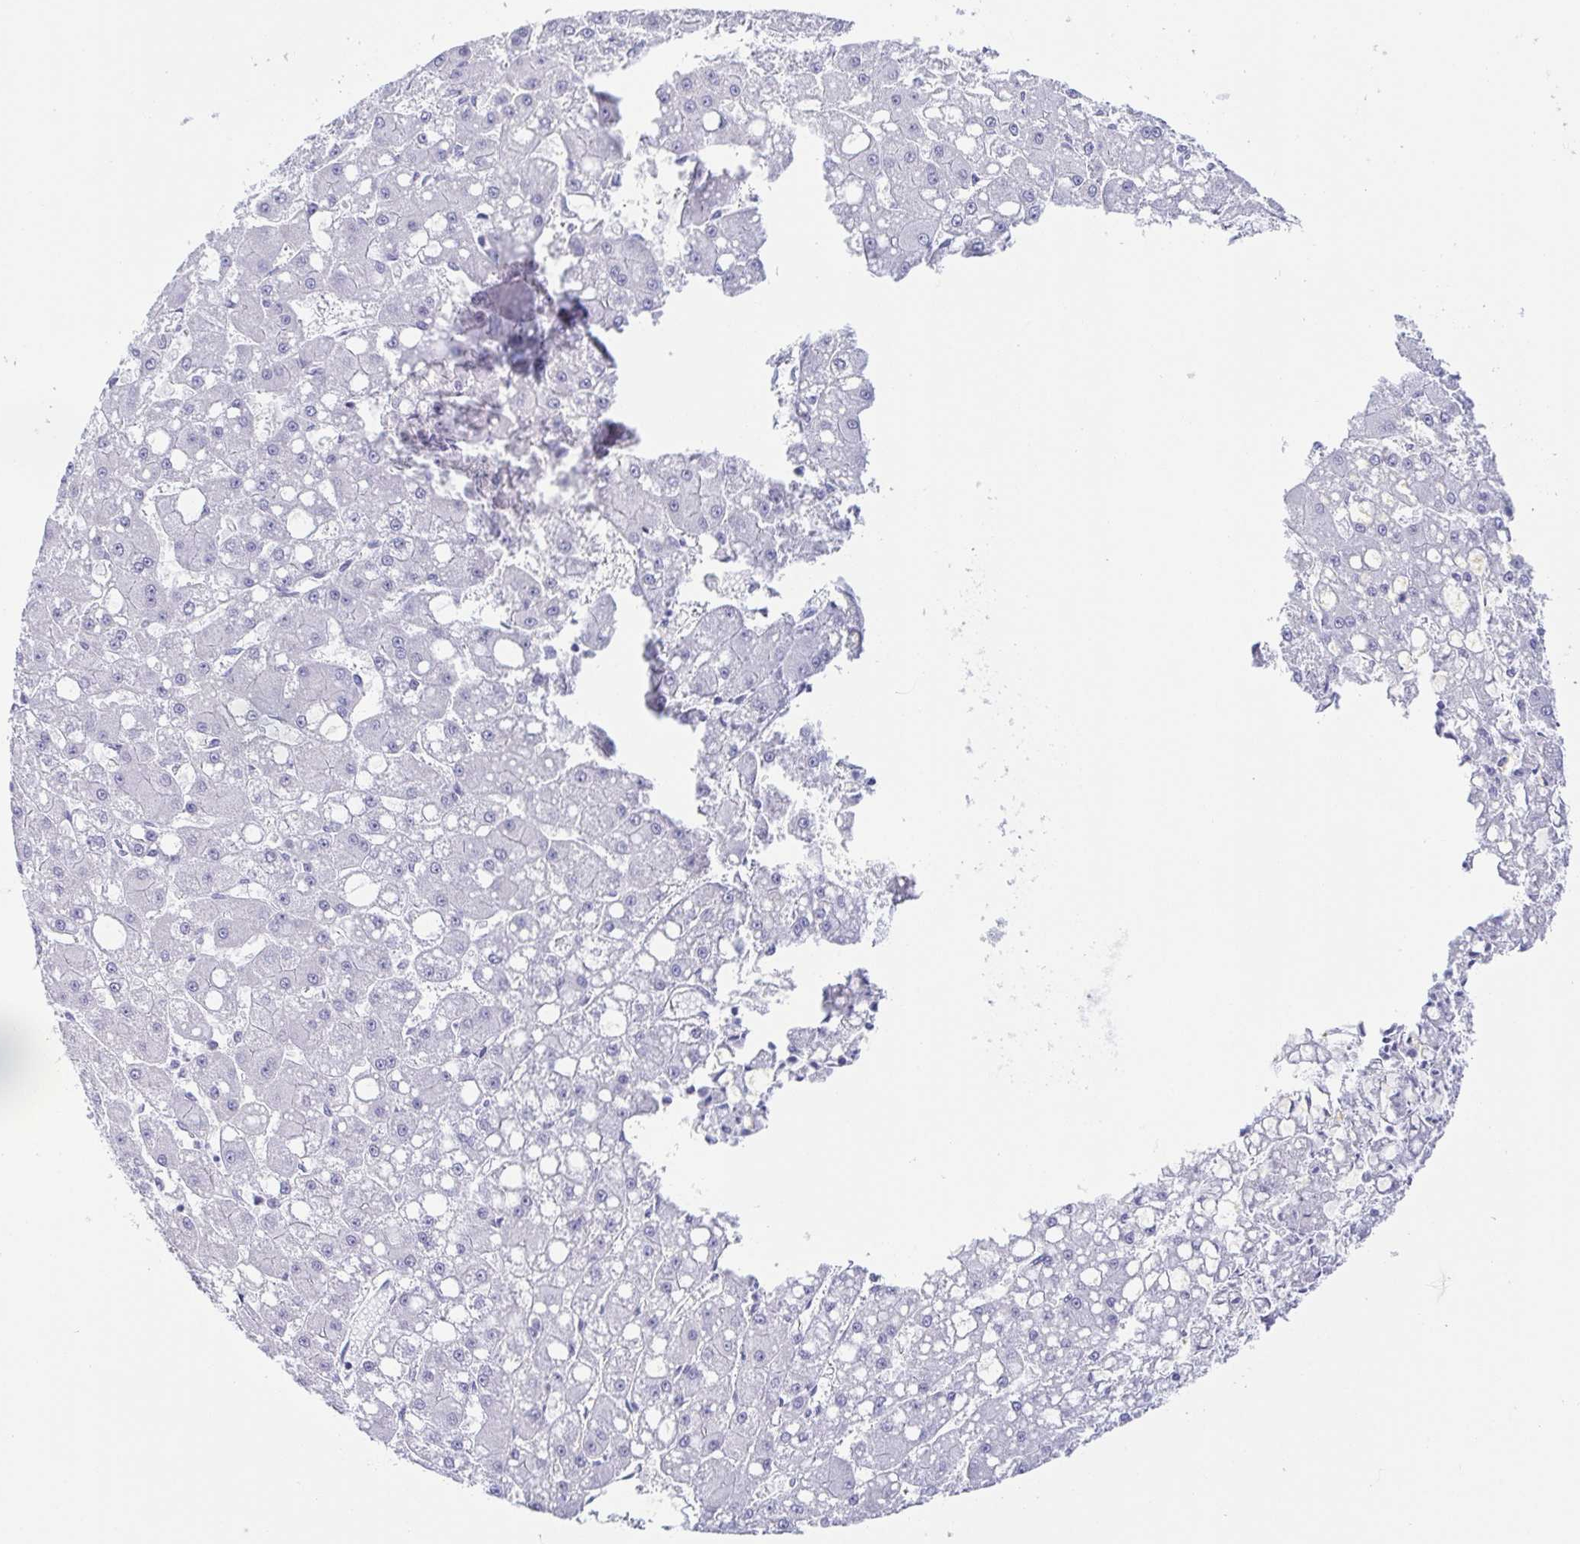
{"staining": {"intensity": "negative", "quantity": "none", "location": "none"}, "tissue": "liver cancer", "cell_type": "Tumor cells", "image_type": "cancer", "snomed": [{"axis": "morphology", "description": "Carcinoma, Hepatocellular, NOS"}, {"axis": "topography", "description": "Liver"}], "caption": "Human hepatocellular carcinoma (liver) stained for a protein using immunohistochemistry exhibits no staining in tumor cells.", "gene": "ZG16B", "patient": {"sex": "male", "age": 67}}